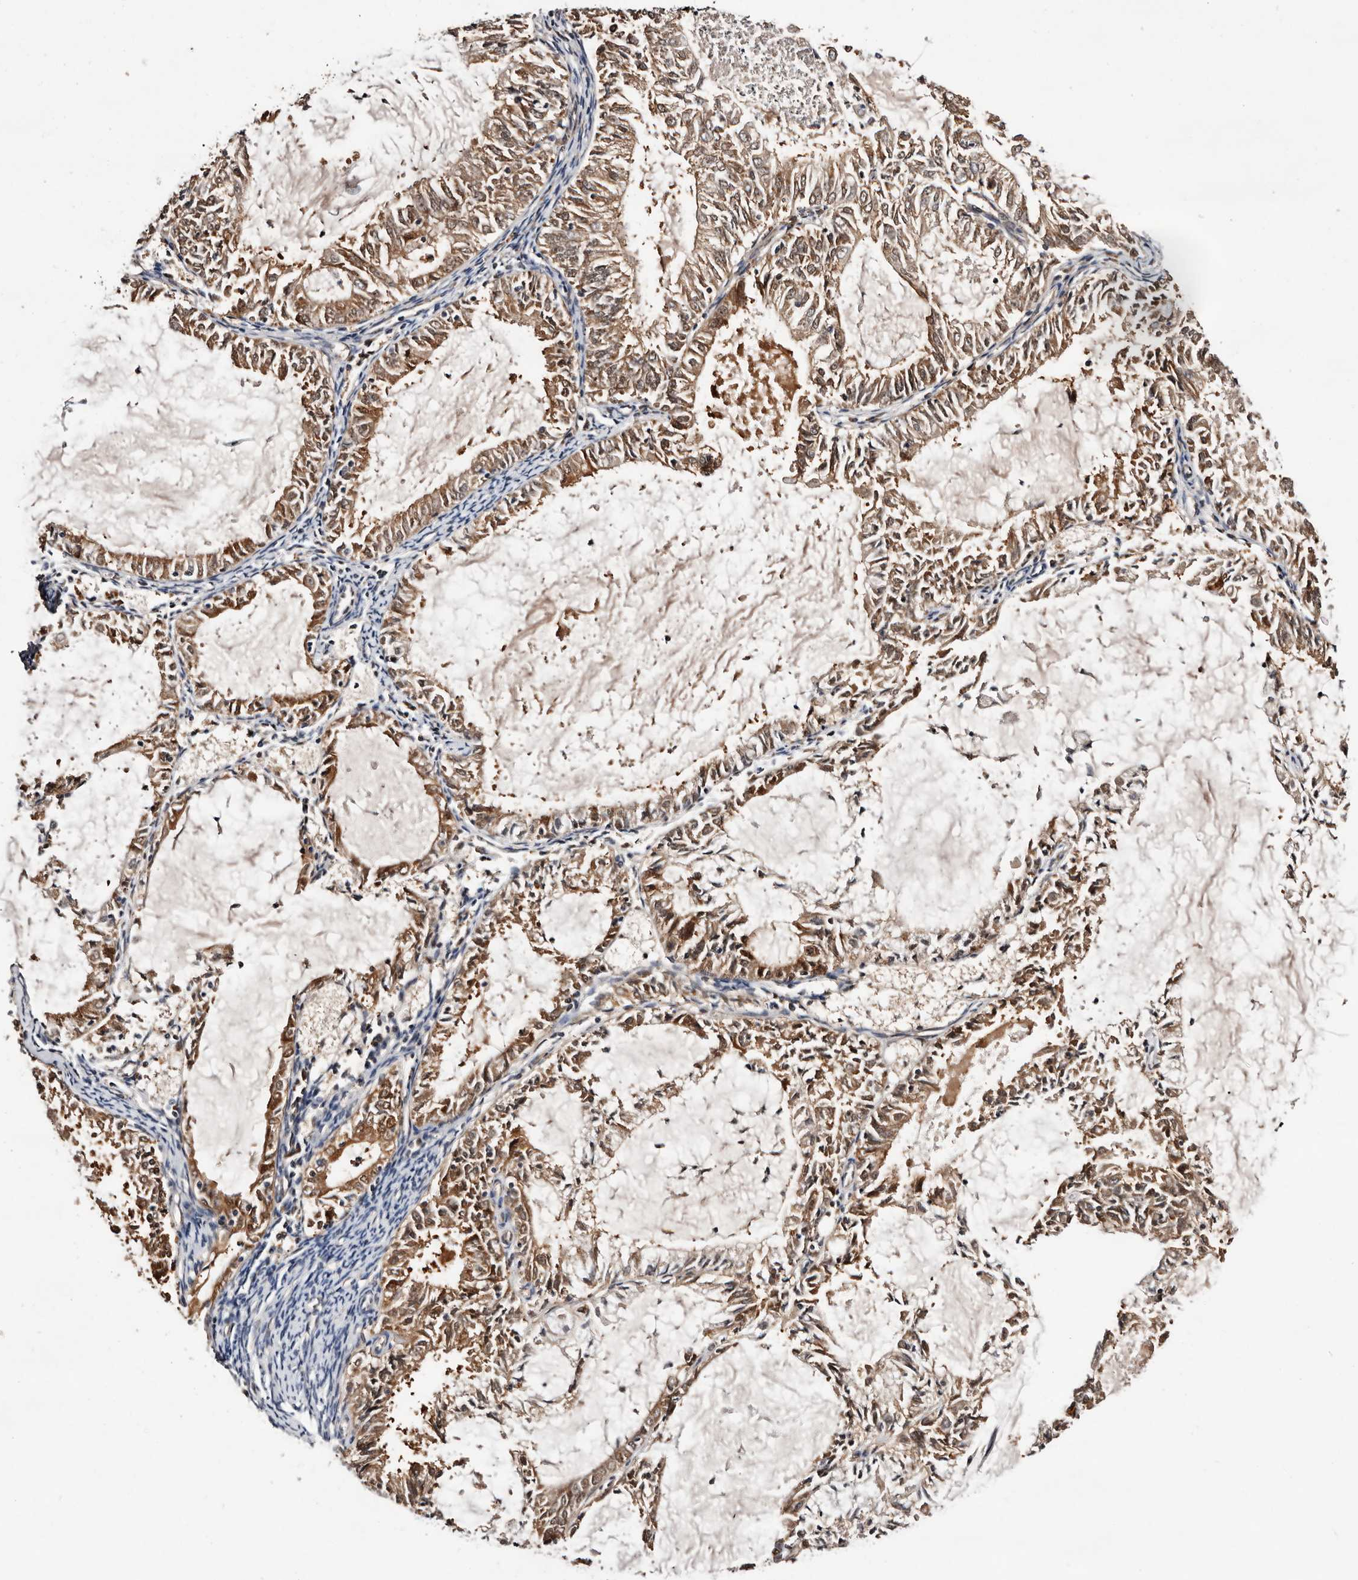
{"staining": {"intensity": "moderate", "quantity": ">75%", "location": "cytoplasmic/membranous"}, "tissue": "endometrial cancer", "cell_type": "Tumor cells", "image_type": "cancer", "snomed": [{"axis": "morphology", "description": "Adenocarcinoma, NOS"}, {"axis": "topography", "description": "Endometrium"}], "caption": "Endometrial cancer (adenocarcinoma) stained with immunohistochemistry (IHC) shows moderate cytoplasmic/membranous staining in approximately >75% of tumor cells. The protein of interest is stained brown, and the nuclei are stained in blue (DAB IHC with brightfield microscopy, high magnification).", "gene": "TP53I3", "patient": {"sex": "female", "age": 57}}